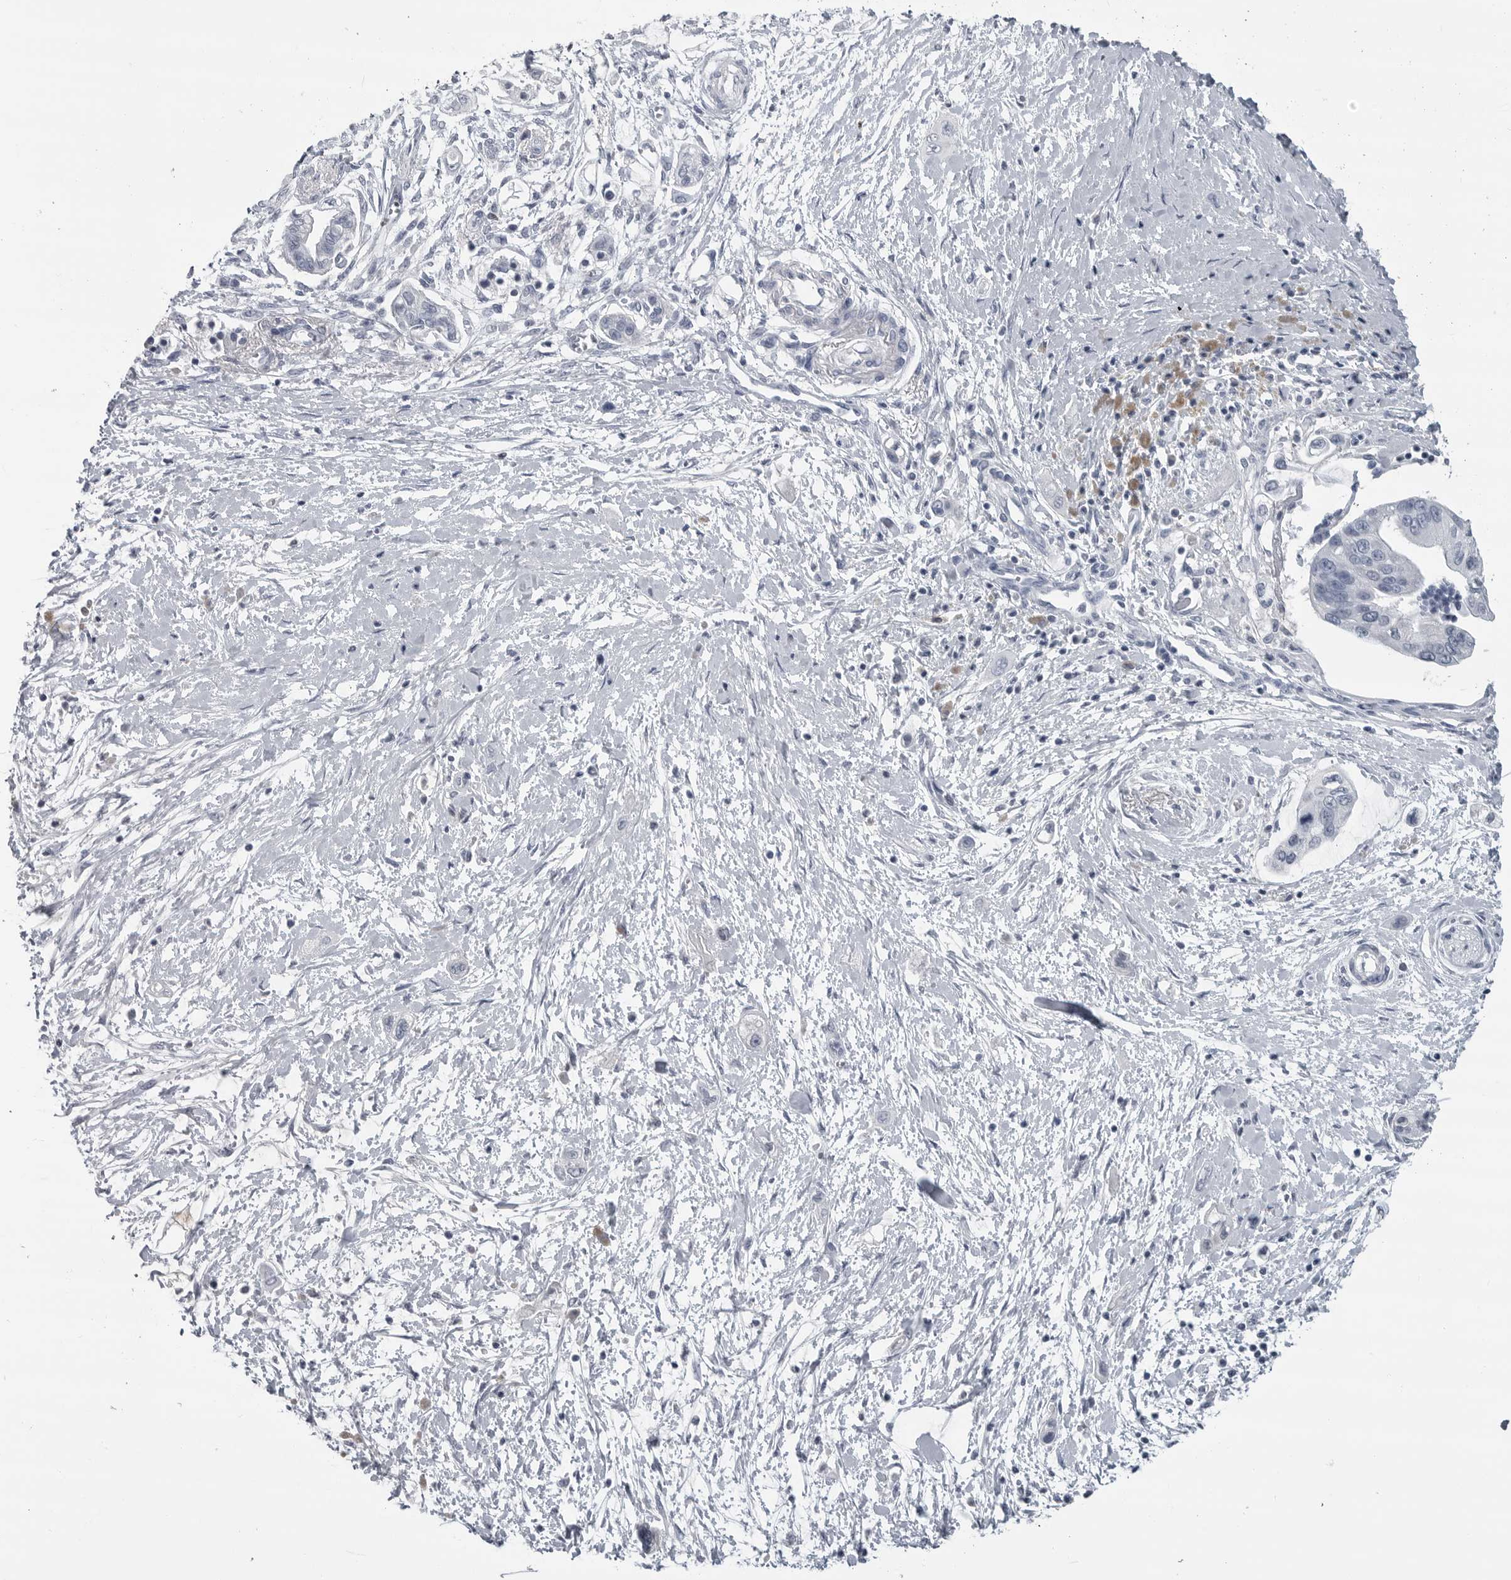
{"staining": {"intensity": "negative", "quantity": "none", "location": "none"}, "tissue": "pancreatic cancer", "cell_type": "Tumor cells", "image_type": "cancer", "snomed": [{"axis": "morphology", "description": "Adenocarcinoma, NOS"}, {"axis": "topography", "description": "Pancreas"}], "caption": "Human pancreatic adenocarcinoma stained for a protein using IHC reveals no positivity in tumor cells.", "gene": "AMPD1", "patient": {"sex": "male", "age": 59}}